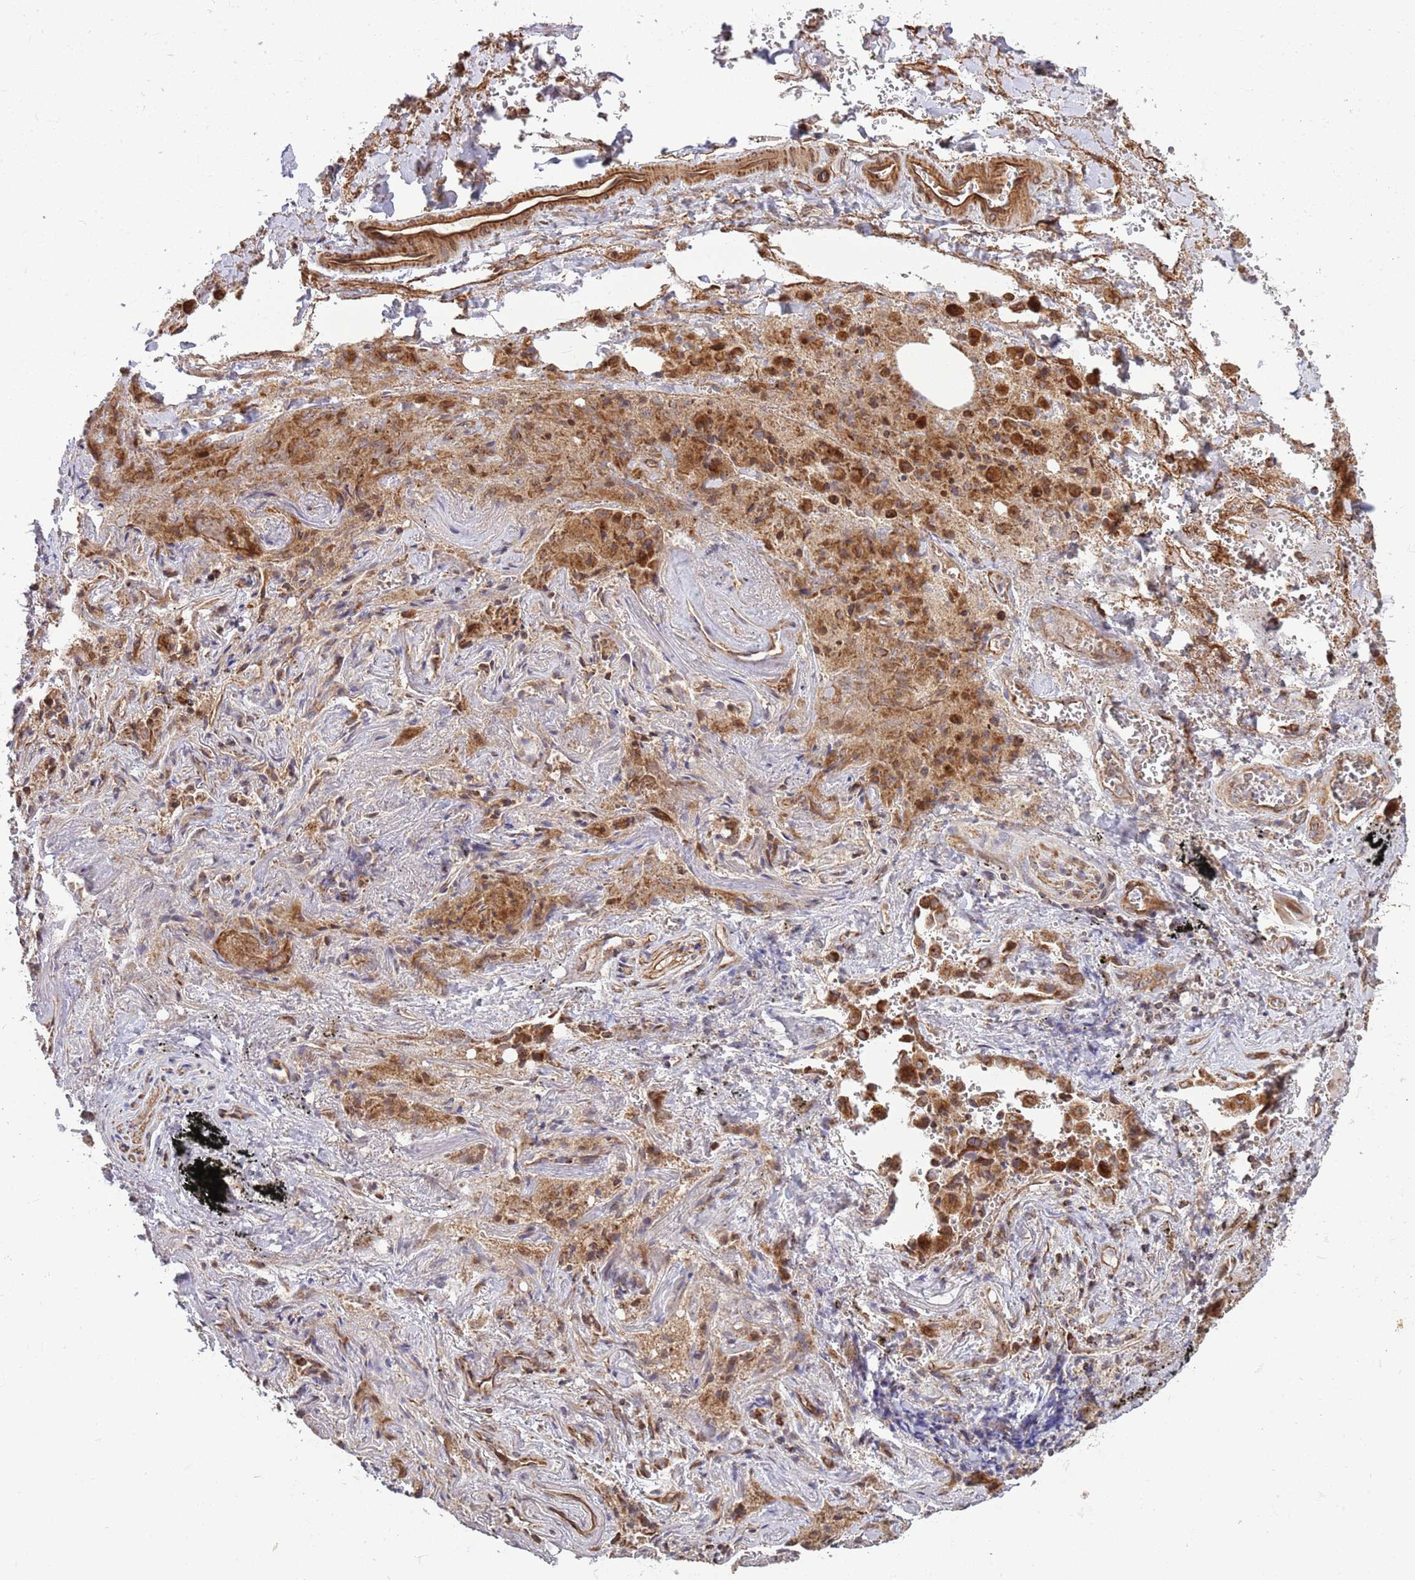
{"staining": {"intensity": "weak", "quantity": ">75%", "location": "cytoplasmic/membranous"}, "tissue": "adipose tissue", "cell_type": "Adipocytes", "image_type": "normal", "snomed": [{"axis": "morphology", "description": "Normal tissue, NOS"}, {"axis": "topography", "description": "Cartilage tissue"}], "caption": "A low amount of weak cytoplasmic/membranous staining is present in approximately >75% of adipocytes in normal adipose tissue.", "gene": "ATP5PD", "patient": {"sex": "male", "age": 66}}